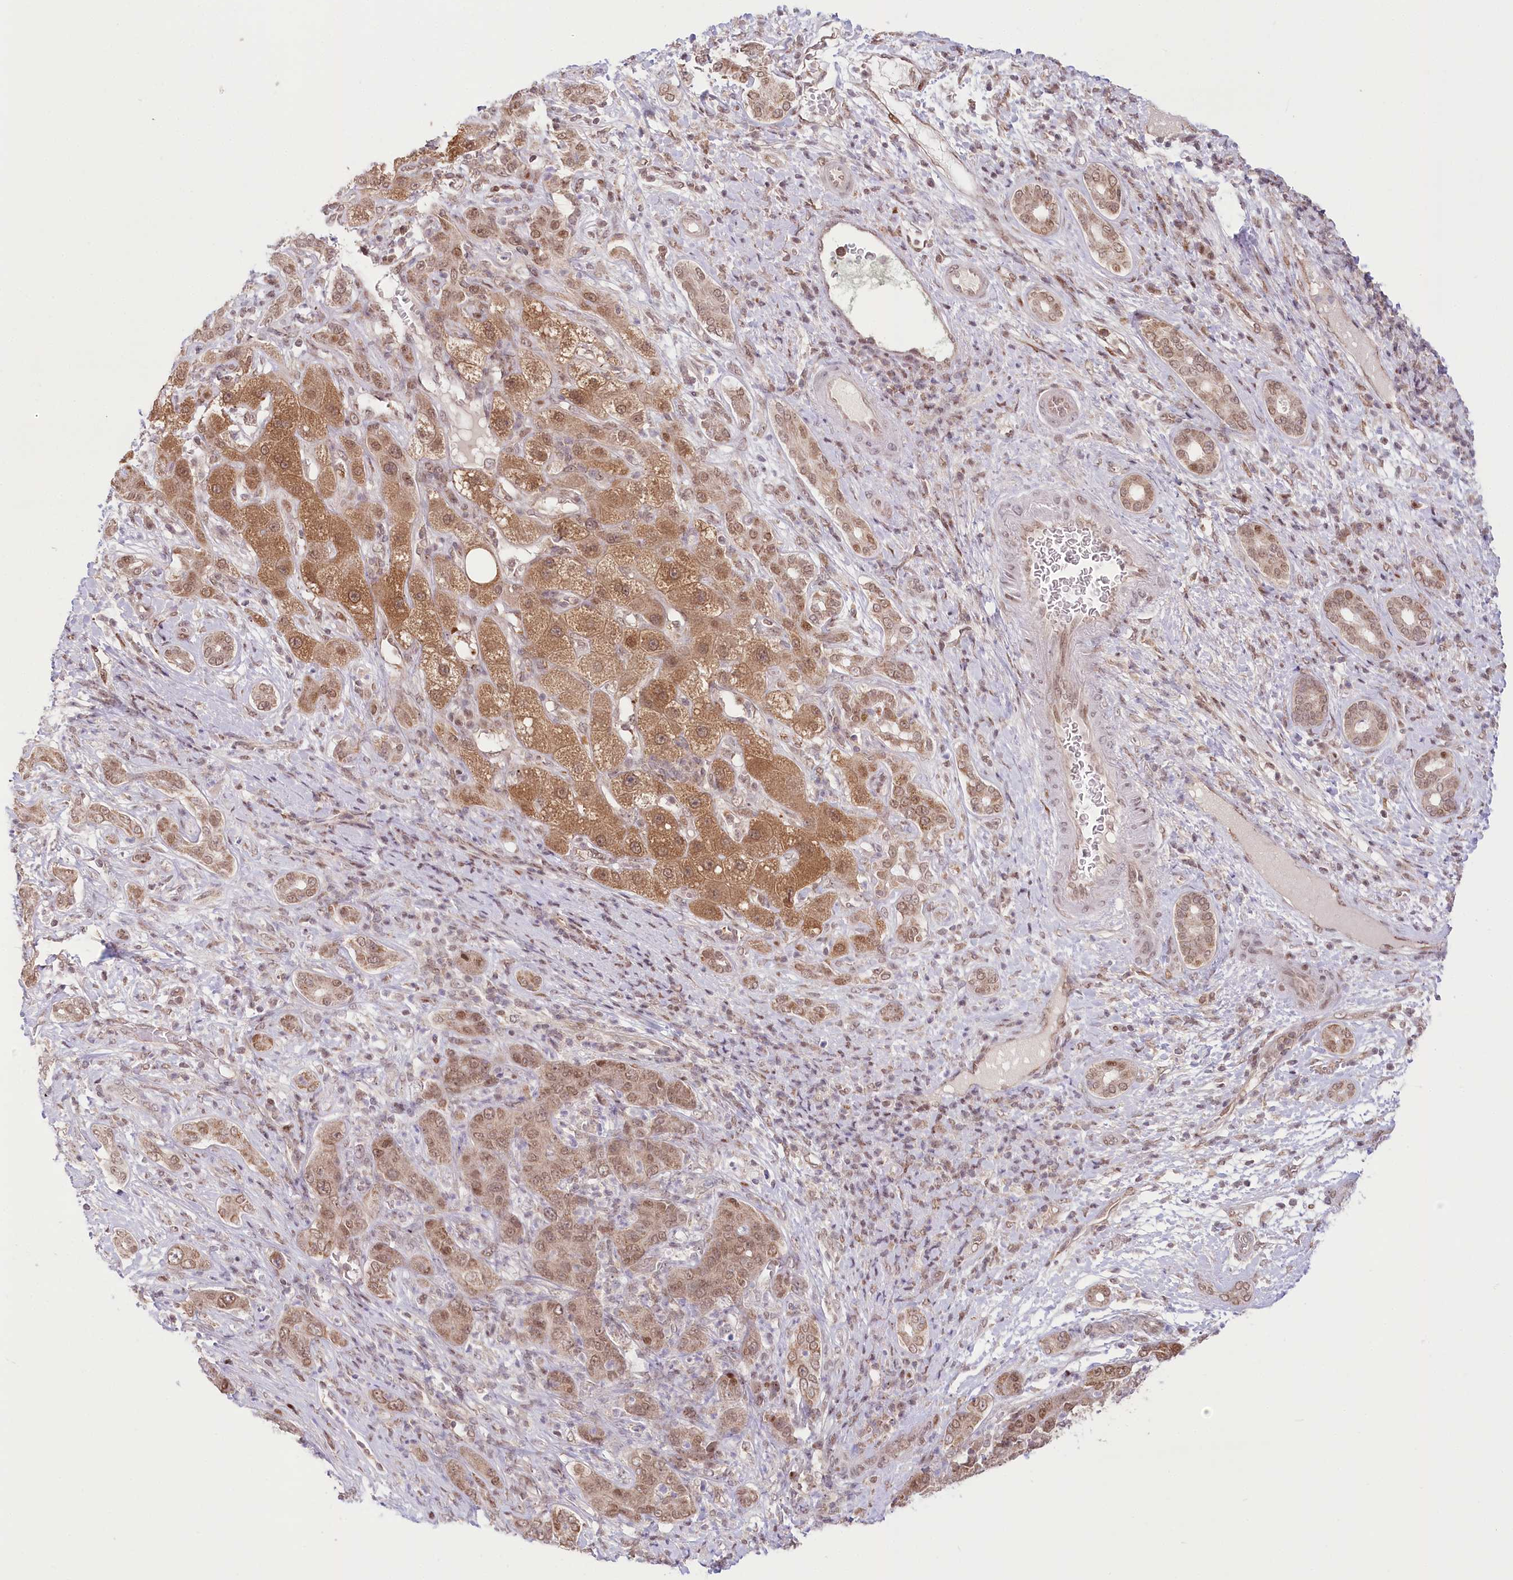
{"staining": {"intensity": "moderate", "quantity": ">75%", "location": "cytoplasmic/membranous,nuclear"}, "tissue": "liver cancer", "cell_type": "Tumor cells", "image_type": "cancer", "snomed": [{"axis": "morphology", "description": "Carcinoma, Hepatocellular, NOS"}, {"axis": "topography", "description": "Liver"}], "caption": "Immunohistochemistry (IHC) staining of hepatocellular carcinoma (liver), which reveals medium levels of moderate cytoplasmic/membranous and nuclear expression in approximately >75% of tumor cells indicating moderate cytoplasmic/membranous and nuclear protein positivity. The staining was performed using DAB (brown) for protein detection and nuclei were counterstained in hematoxylin (blue).", "gene": "PYURF", "patient": {"sex": "male", "age": 65}}